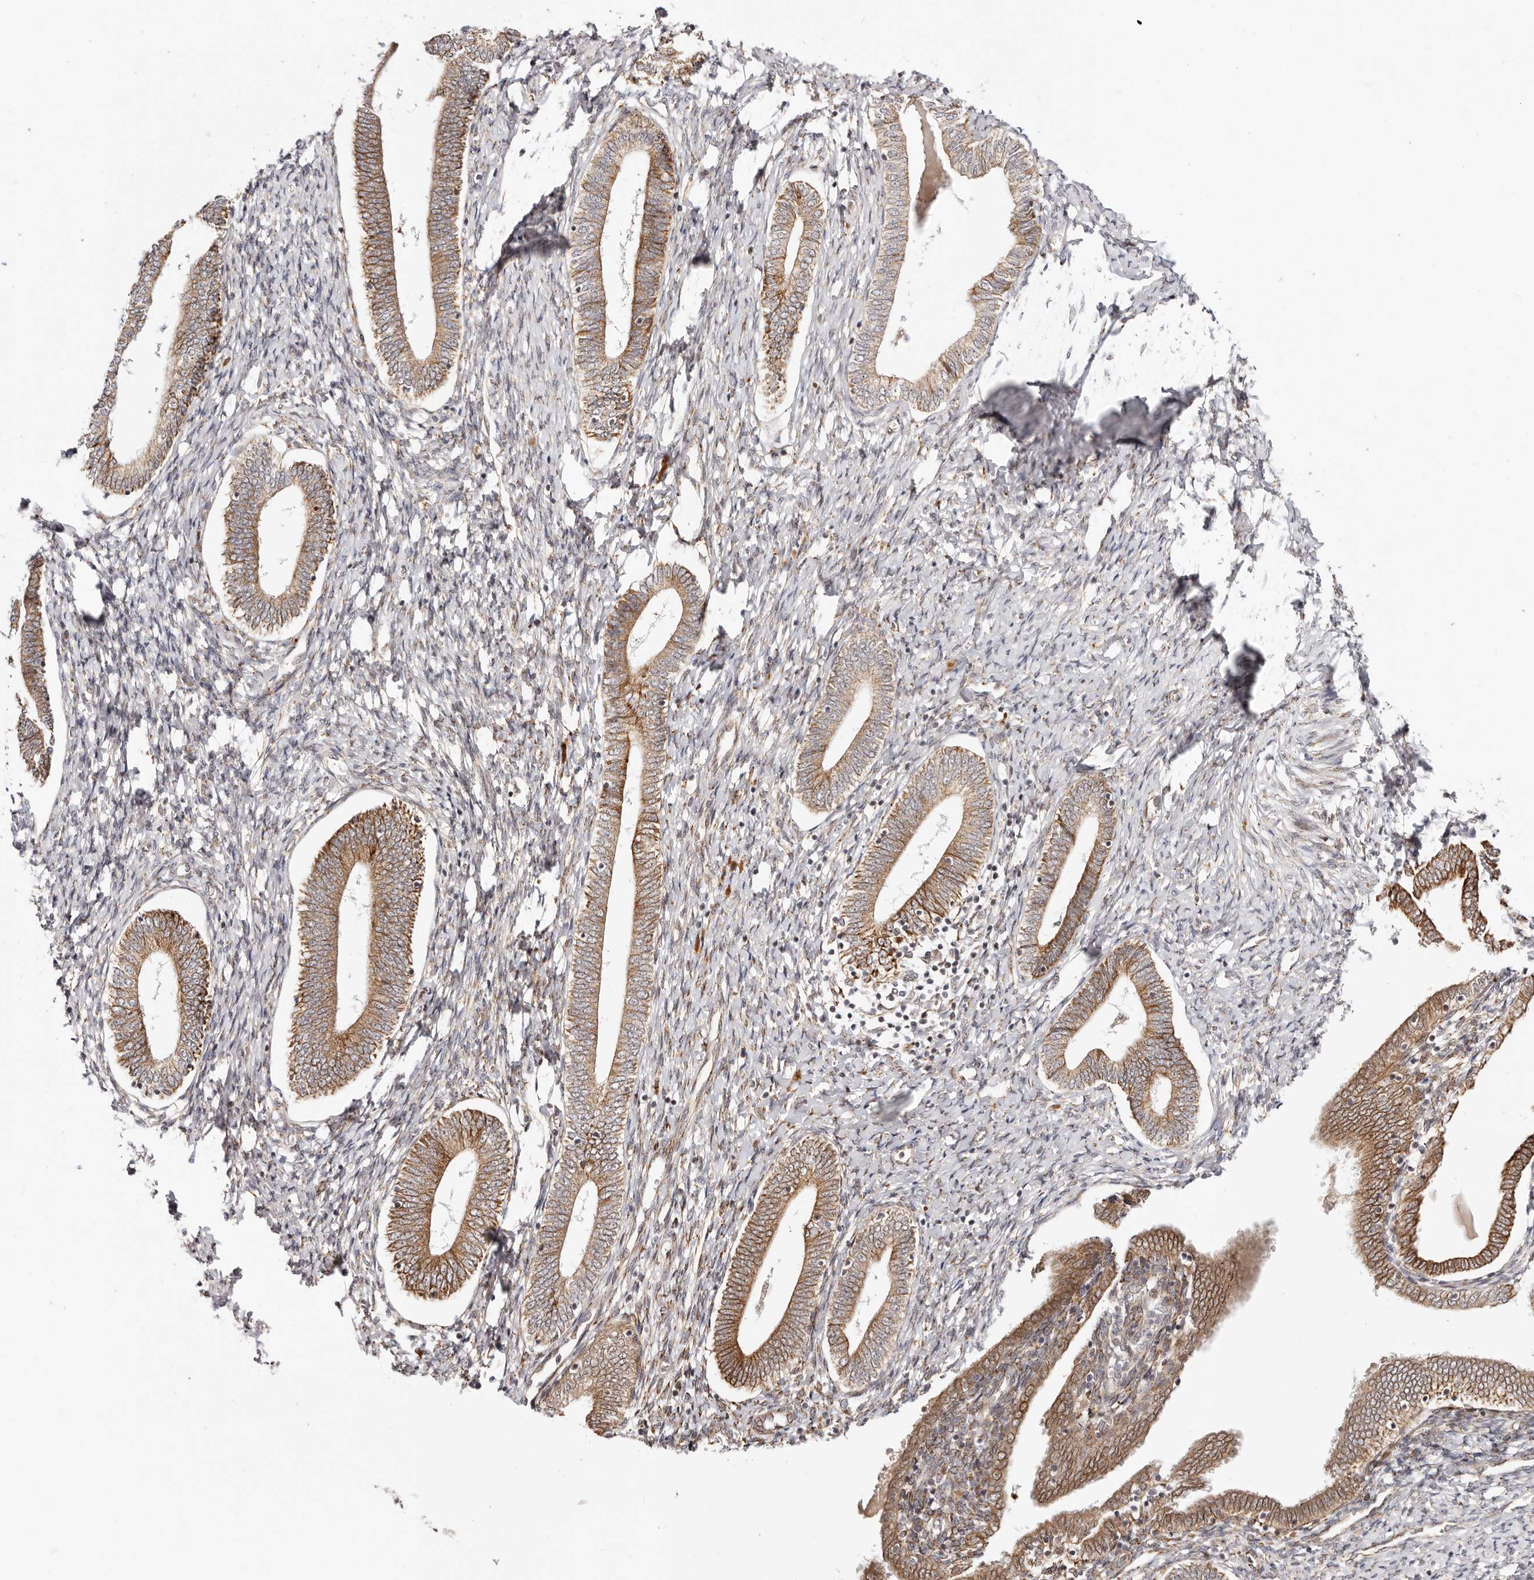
{"staining": {"intensity": "moderate", "quantity": "<25%", "location": "cytoplasmic/membranous"}, "tissue": "endometrium", "cell_type": "Cells in endometrial stroma", "image_type": "normal", "snomed": [{"axis": "morphology", "description": "Normal tissue, NOS"}, {"axis": "topography", "description": "Endometrium"}], "caption": "About <25% of cells in endometrial stroma in normal human endometrium reveal moderate cytoplasmic/membranous protein staining as visualized by brown immunohistochemical staining.", "gene": "BCL2L15", "patient": {"sex": "female", "age": 72}}